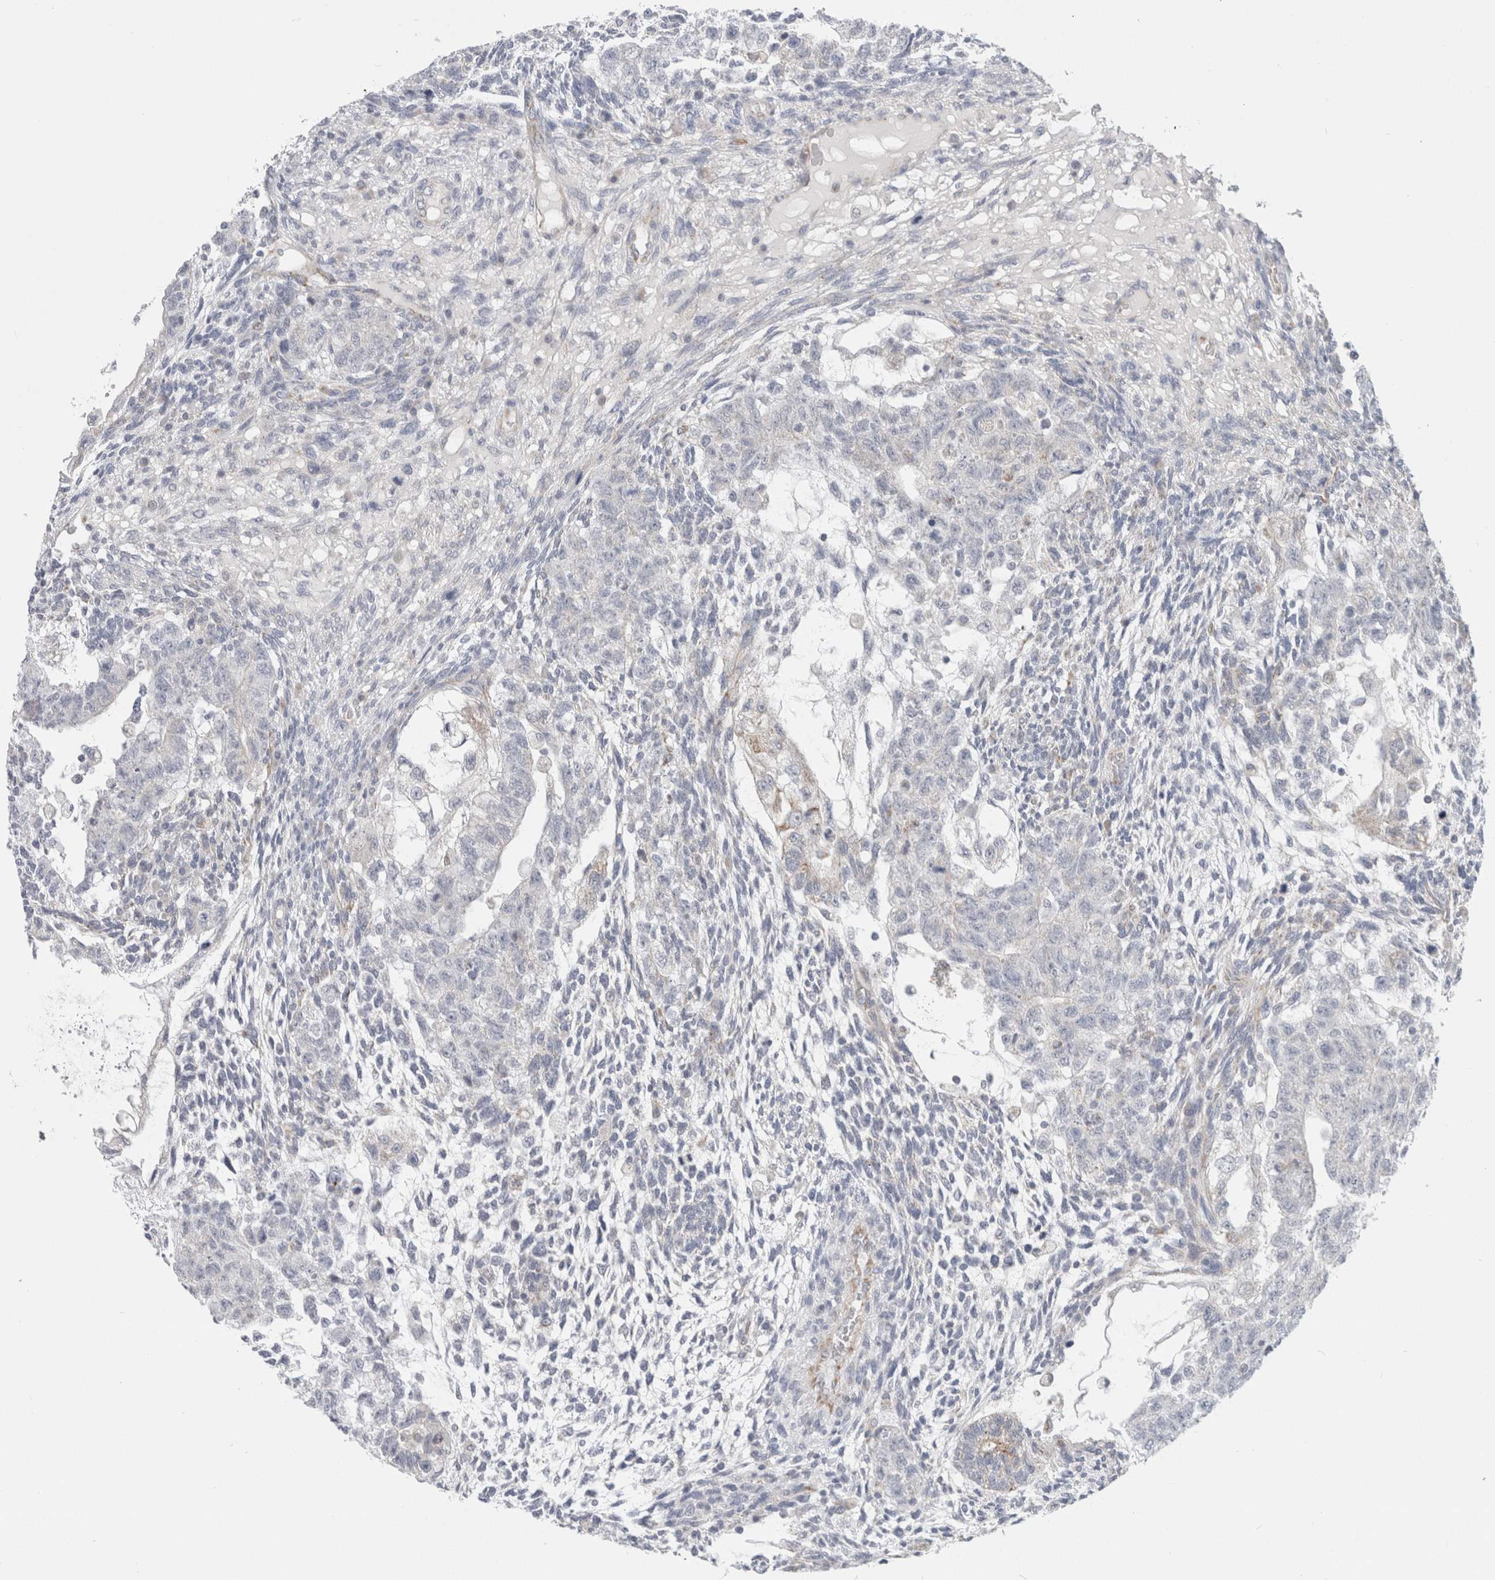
{"staining": {"intensity": "weak", "quantity": "<25%", "location": "cytoplasmic/membranous"}, "tissue": "testis cancer", "cell_type": "Tumor cells", "image_type": "cancer", "snomed": [{"axis": "morphology", "description": "Normal tissue, NOS"}, {"axis": "morphology", "description": "Carcinoma, Embryonal, NOS"}, {"axis": "topography", "description": "Testis"}], "caption": "Immunohistochemistry (IHC) micrograph of neoplastic tissue: human testis embryonal carcinoma stained with DAB (3,3'-diaminobenzidine) shows no significant protein positivity in tumor cells.", "gene": "FAHD1", "patient": {"sex": "male", "age": 36}}